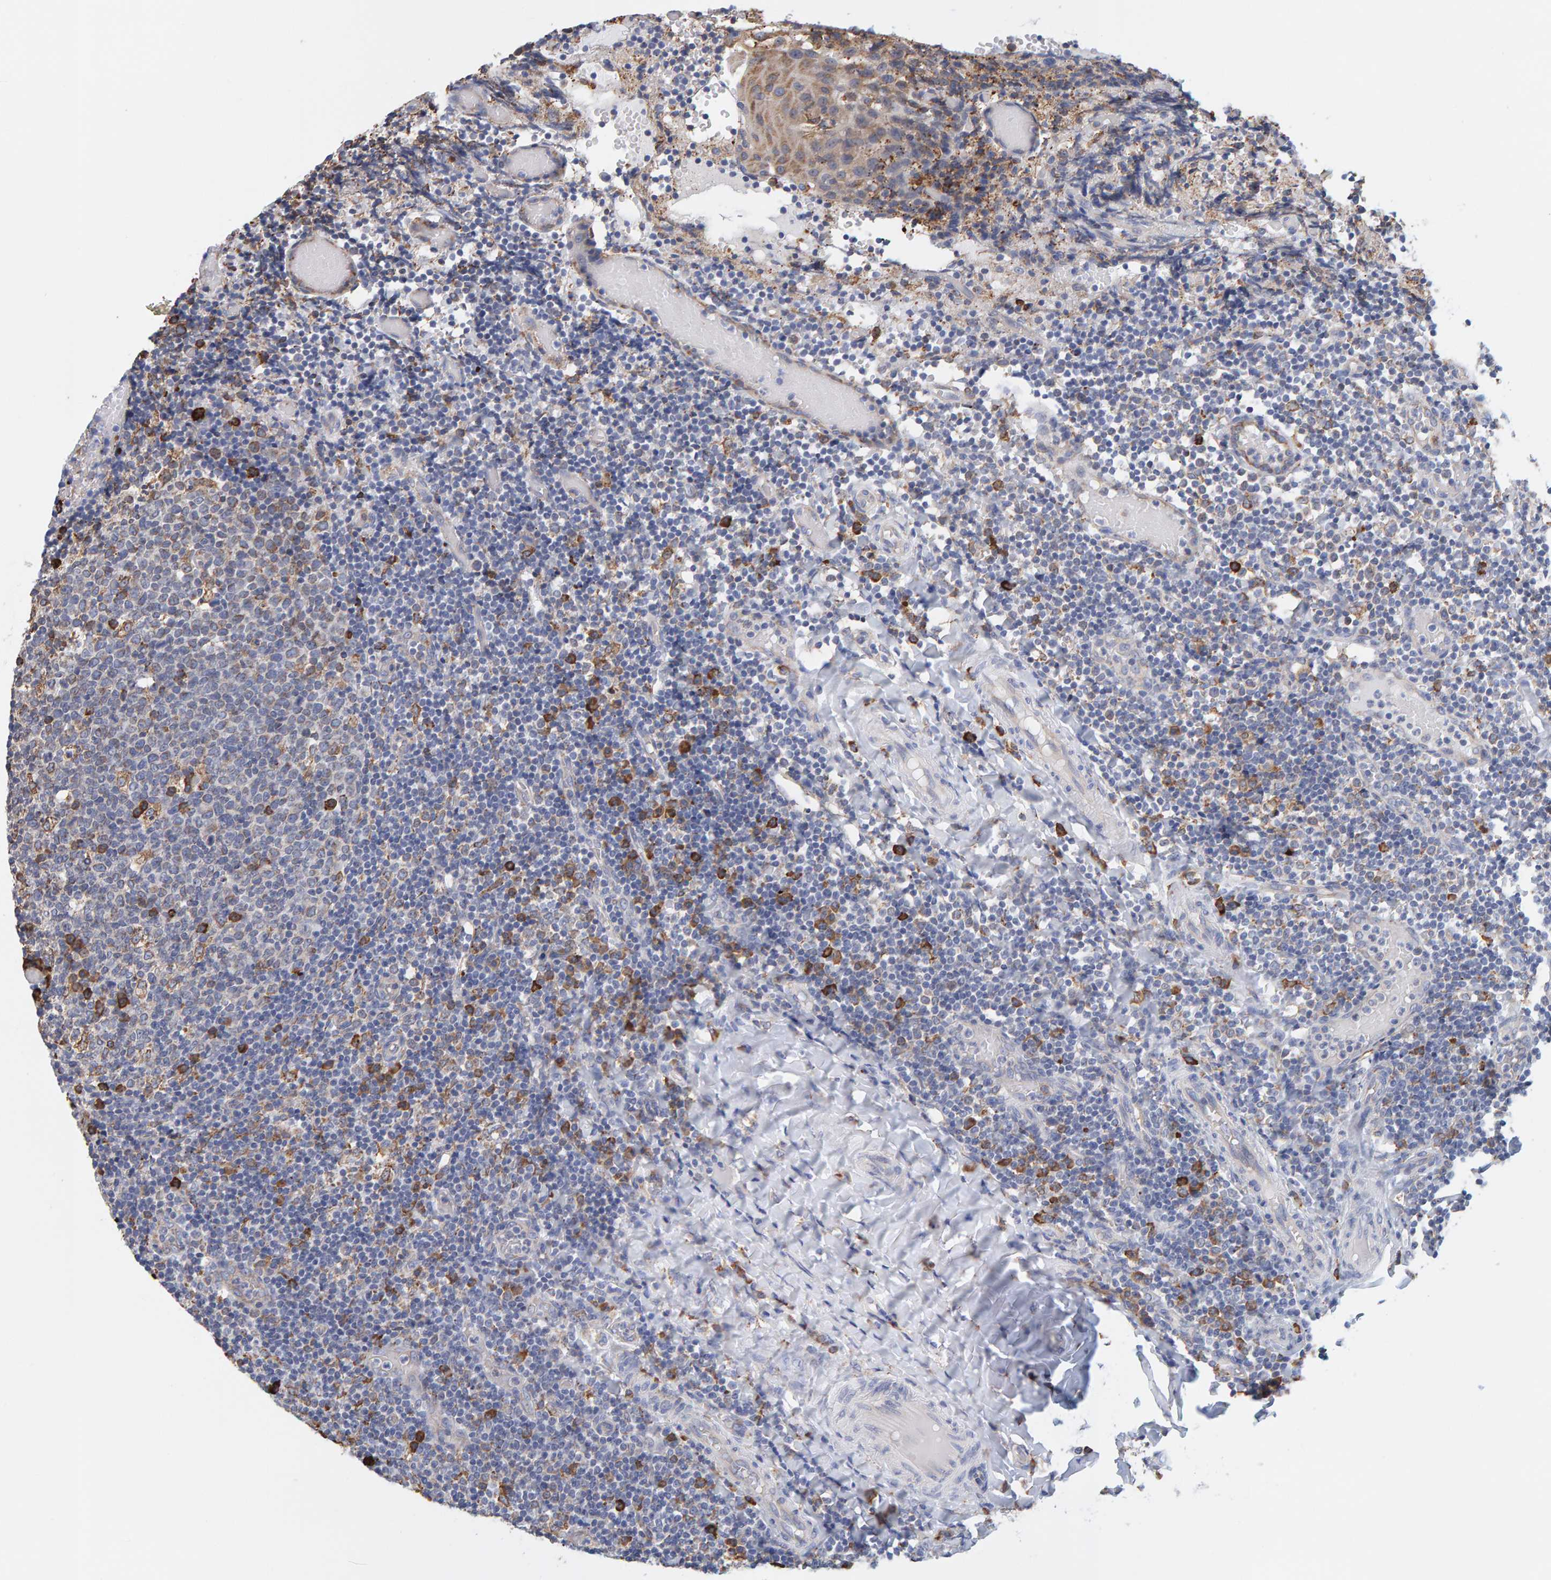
{"staining": {"intensity": "strong", "quantity": "<25%", "location": "cytoplasmic/membranous"}, "tissue": "tonsil", "cell_type": "Germinal center cells", "image_type": "normal", "snomed": [{"axis": "morphology", "description": "Normal tissue, NOS"}, {"axis": "topography", "description": "Tonsil"}], "caption": "Tonsil stained with IHC exhibits strong cytoplasmic/membranous positivity in approximately <25% of germinal center cells. The protein of interest is shown in brown color, while the nuclei are stained blue.", "gene": "SGPL1", "patient": {"sex": "female", "age": 19}}